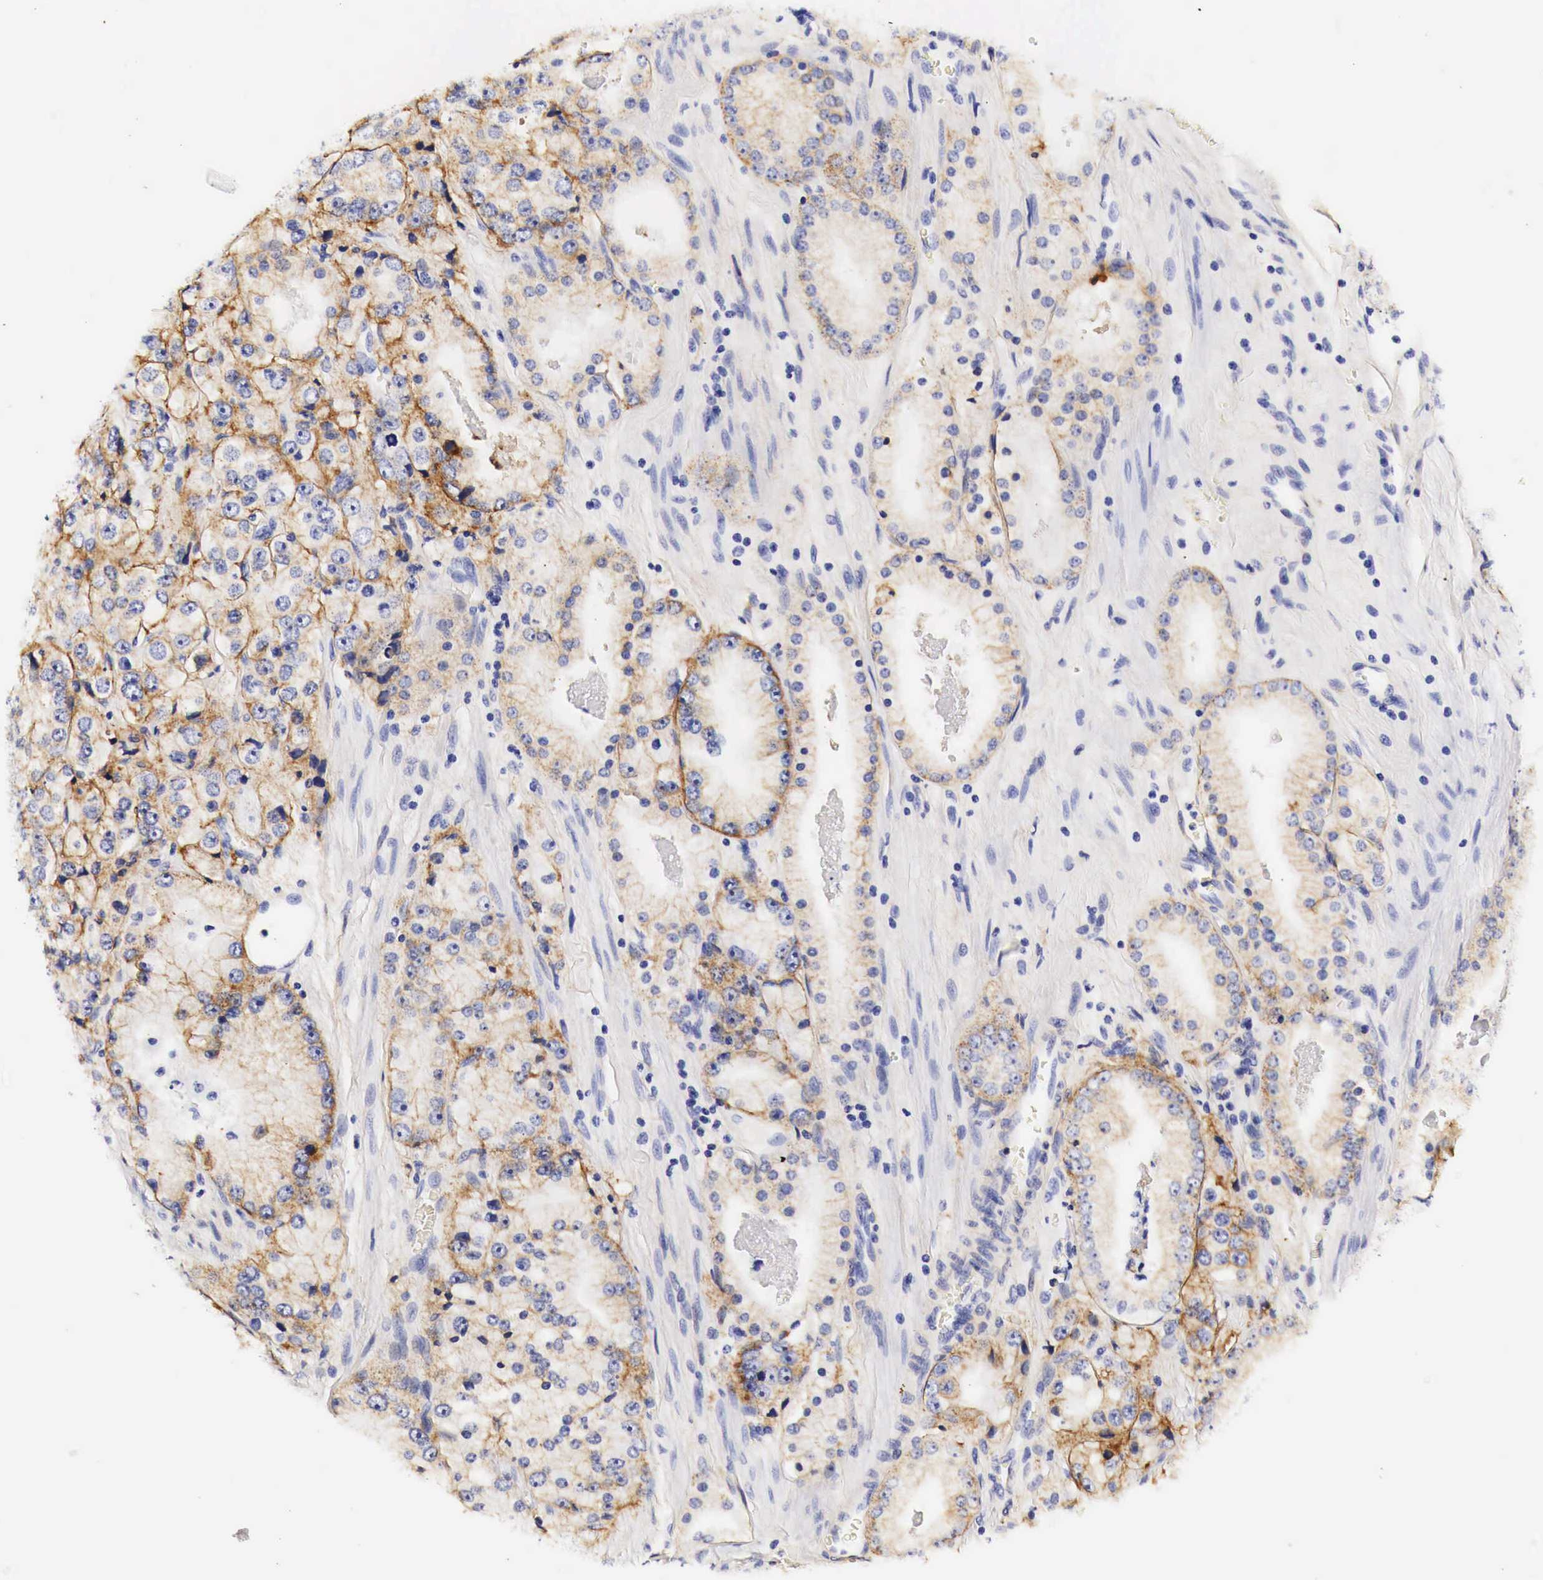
{"staining": {"intensity": "moderate", "quantity": "25%-75%", "location": "cytoplasmic/membranous"}, "tissue": "prostate cancer", "cell_type": "Tumor cells", "image_type": "cancer", "snomed": [{"axis": "morphology", "description": "Adenocarcinoma, Medium grade"}, {"axis": "topography", "description": "Prostate"}], "caption": "The micrograph exhibits a brown stain indicating the presence of a protein in the cytoplasmic/membranous of tumor cells in medium-grade adenocarcinoma (prostate).", "gene": "EGFR", "patient": {"sex": "male", "age": 72}}